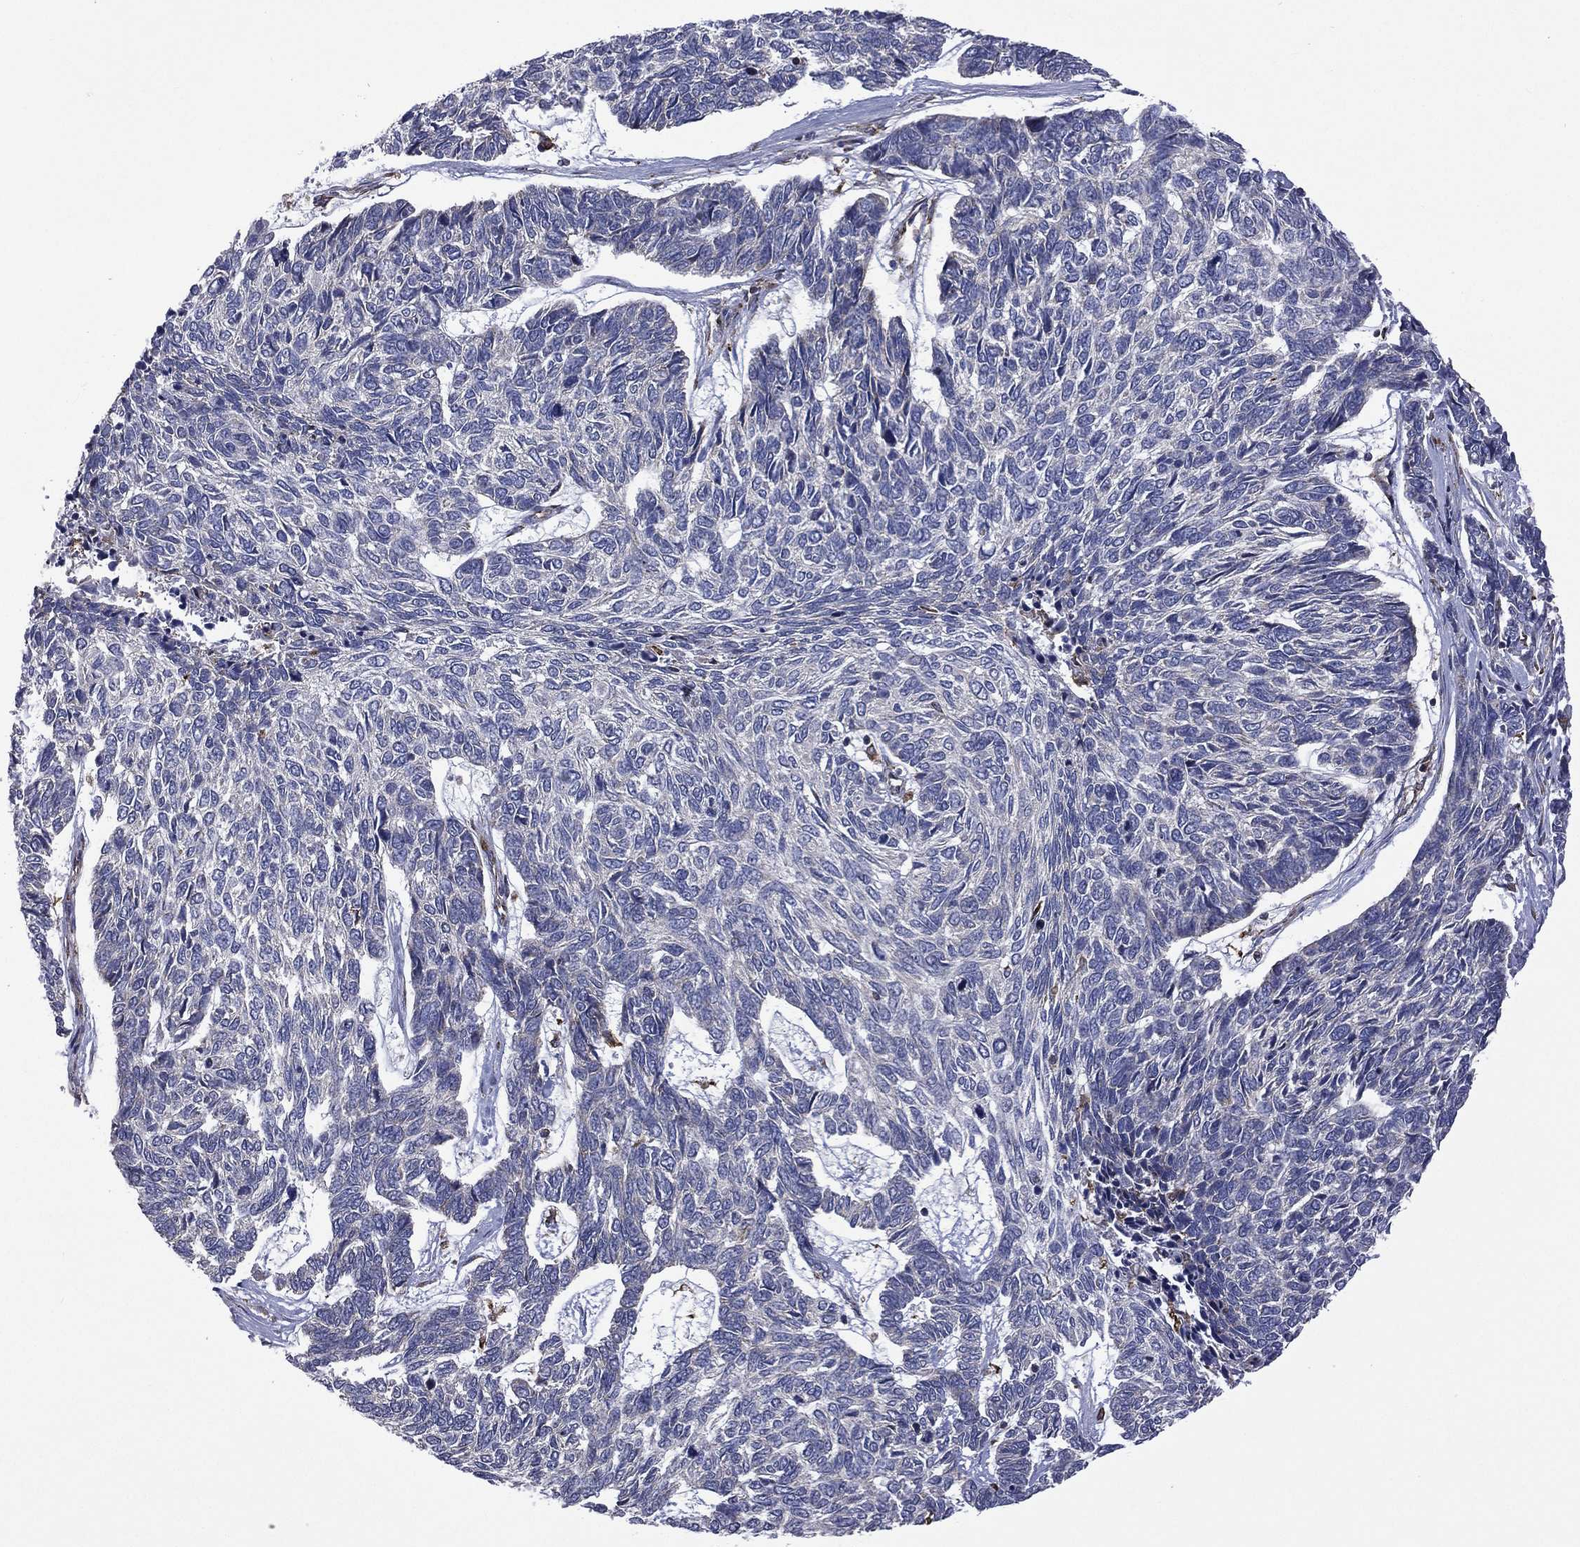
{"staining": {"intensity": "negative", "quantity": "none", "location": "none"}, "tissue": "skin cancer", "cell_type": "Tumor cells", "image_type": "cancer", "snomed": [{"axis": "morphology", "description": "Basal cell carcinoma"}, {"axis": "topography", "description": "Skin"}], "caption": "Histopathology image shows no protein staining in tumor cells of basal cell carcinoma (skin) tissue.", "gene": "C20orf96", "patient": {"sex": "female", "age": 65}}